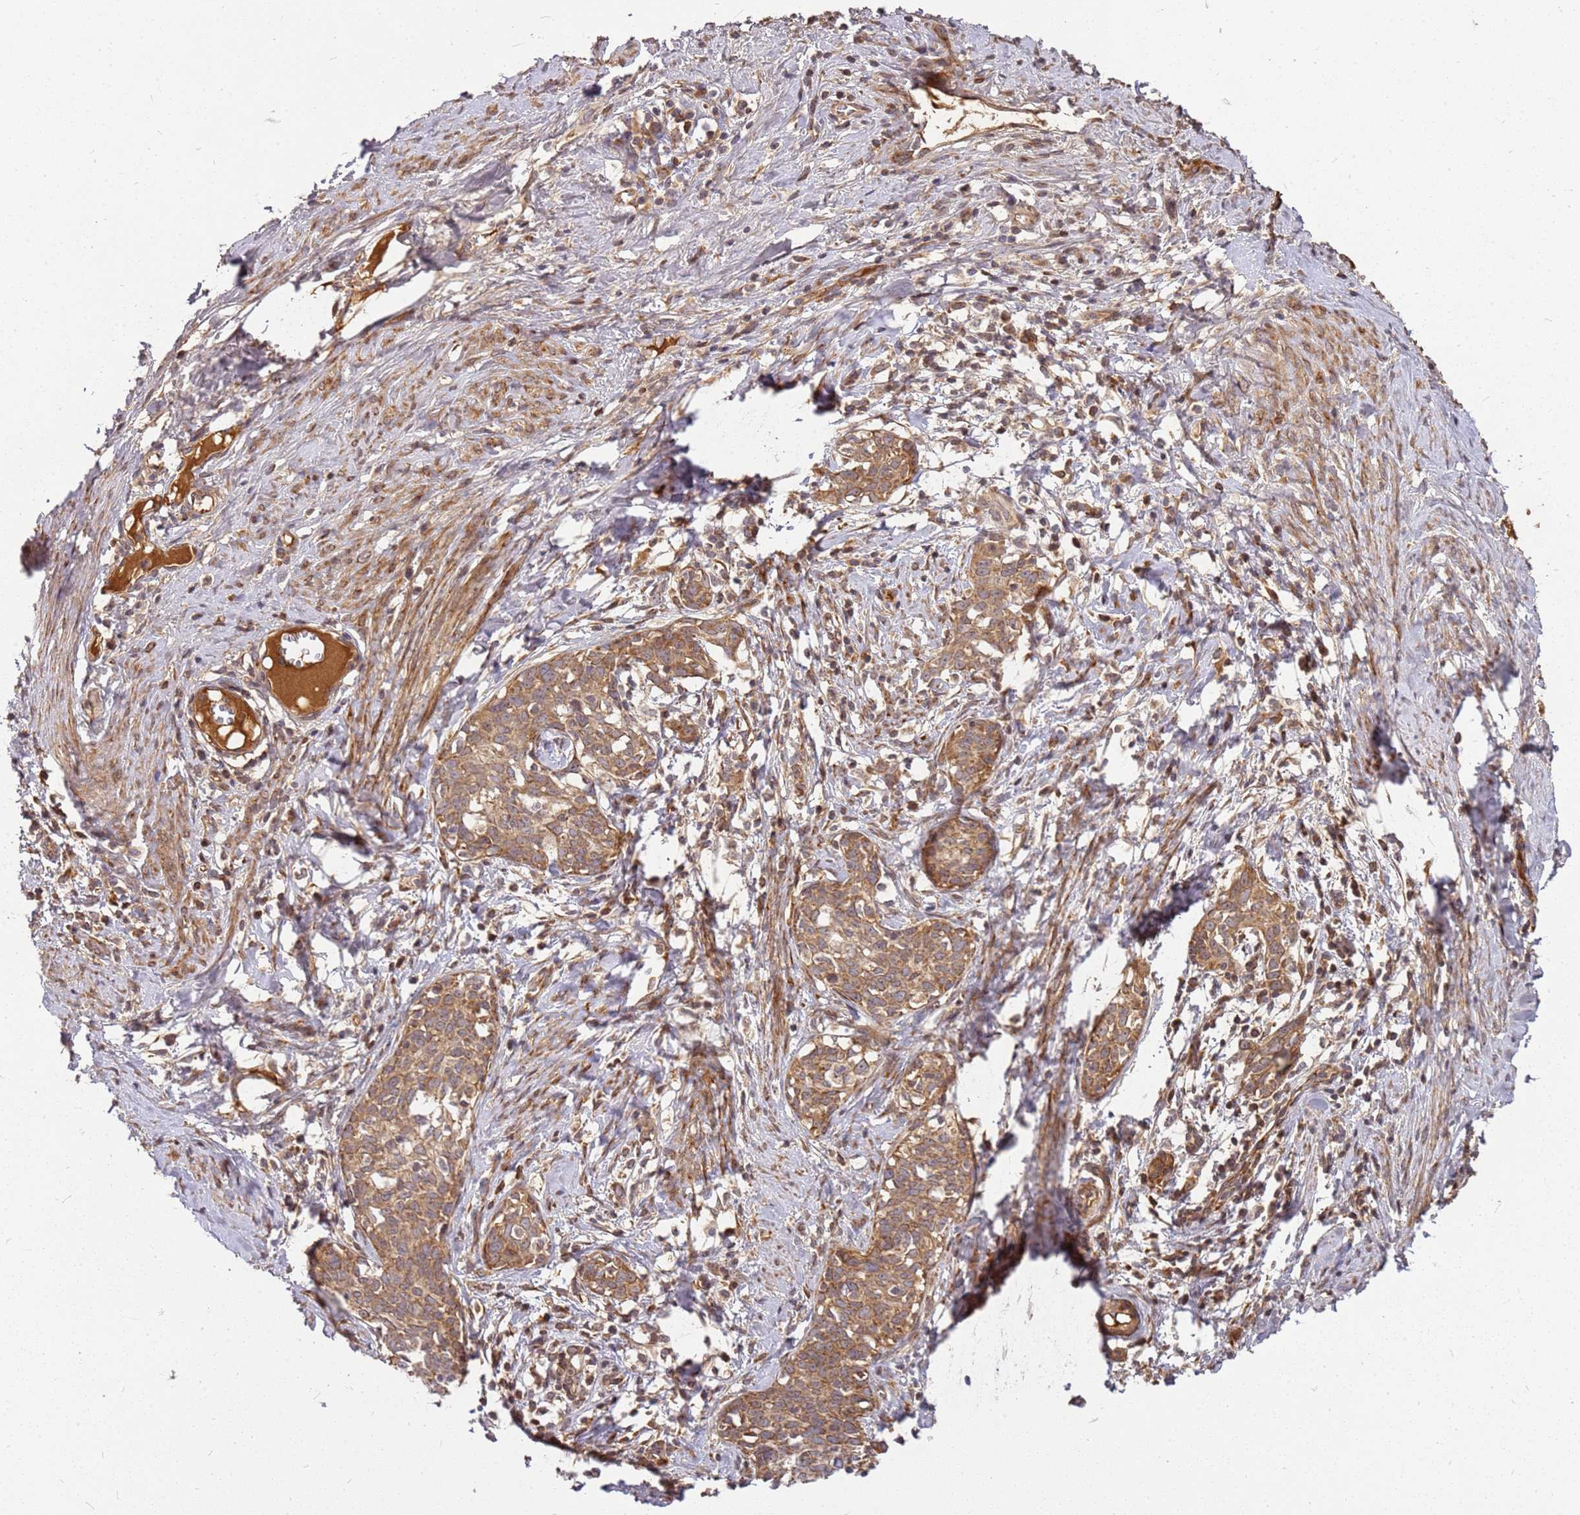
{"staining": {"intensity": "moderate", "quantity": ">75%", "location": "cytoplasmic/membranous"}, "tissue": "cervical cancer", "cell_type": "Tumor cells", "image_type": "cancer", "snomed": [{"axis": "morphology", "description": "Squamous cell carcinoma, NOS"}, {"axis": "topography", "description": "Cervix"}], "caption": "Human cervical cancer (squamous cell carcinoma) stained with a brown dye demonstrates moderate cytoplasmic/membranous positive positivity in about >75% of tumor cells.", "gene": "CCDC159", "patient": {"sex": "female", "age": 52}}